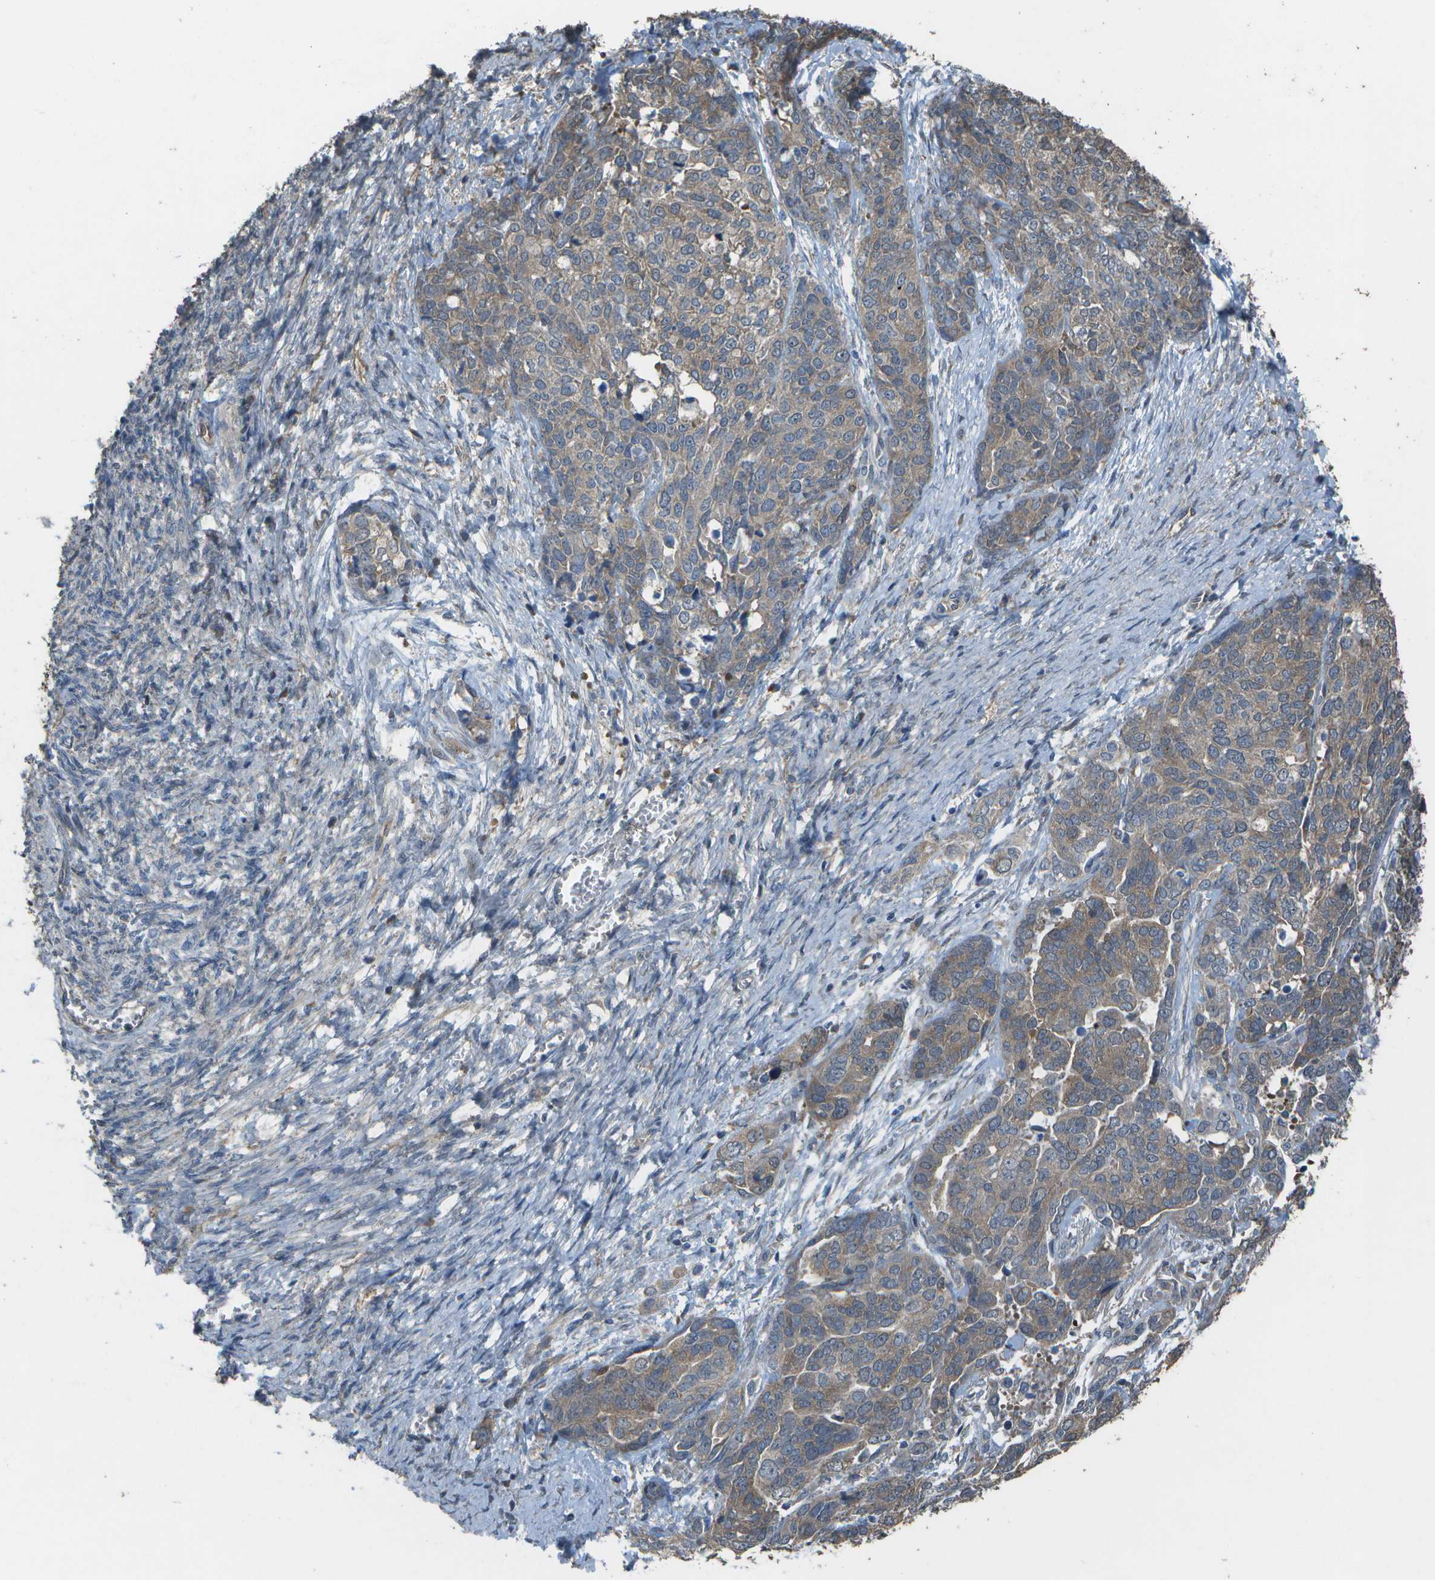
{"staining": {"intensity": "moderate", "quantity": ">75%", "location": "cytoplasmic/membranous"}, "tissue": "ovarian cancer", "cell_type": "Tumor cells", "image_type": "cancer", "snomed": [{"axis": "morphology", "description": "Cystadenocarcinoma, serous, NOS"}, {"axis": "topography", "description": "Ovary"}], "caption": "Tumor cells reveal medium levels of moderate cytoplasmic/membranous positivity in approximately >75% of cells in human serous cystadenocarcinoma (ovarian). (DAB (3,3'-diaminobenzidine) IHC with brightfield microscopy, high magnification).", "gene": "CLNS1A", "patient": {"sex": "female", "age": 44}}